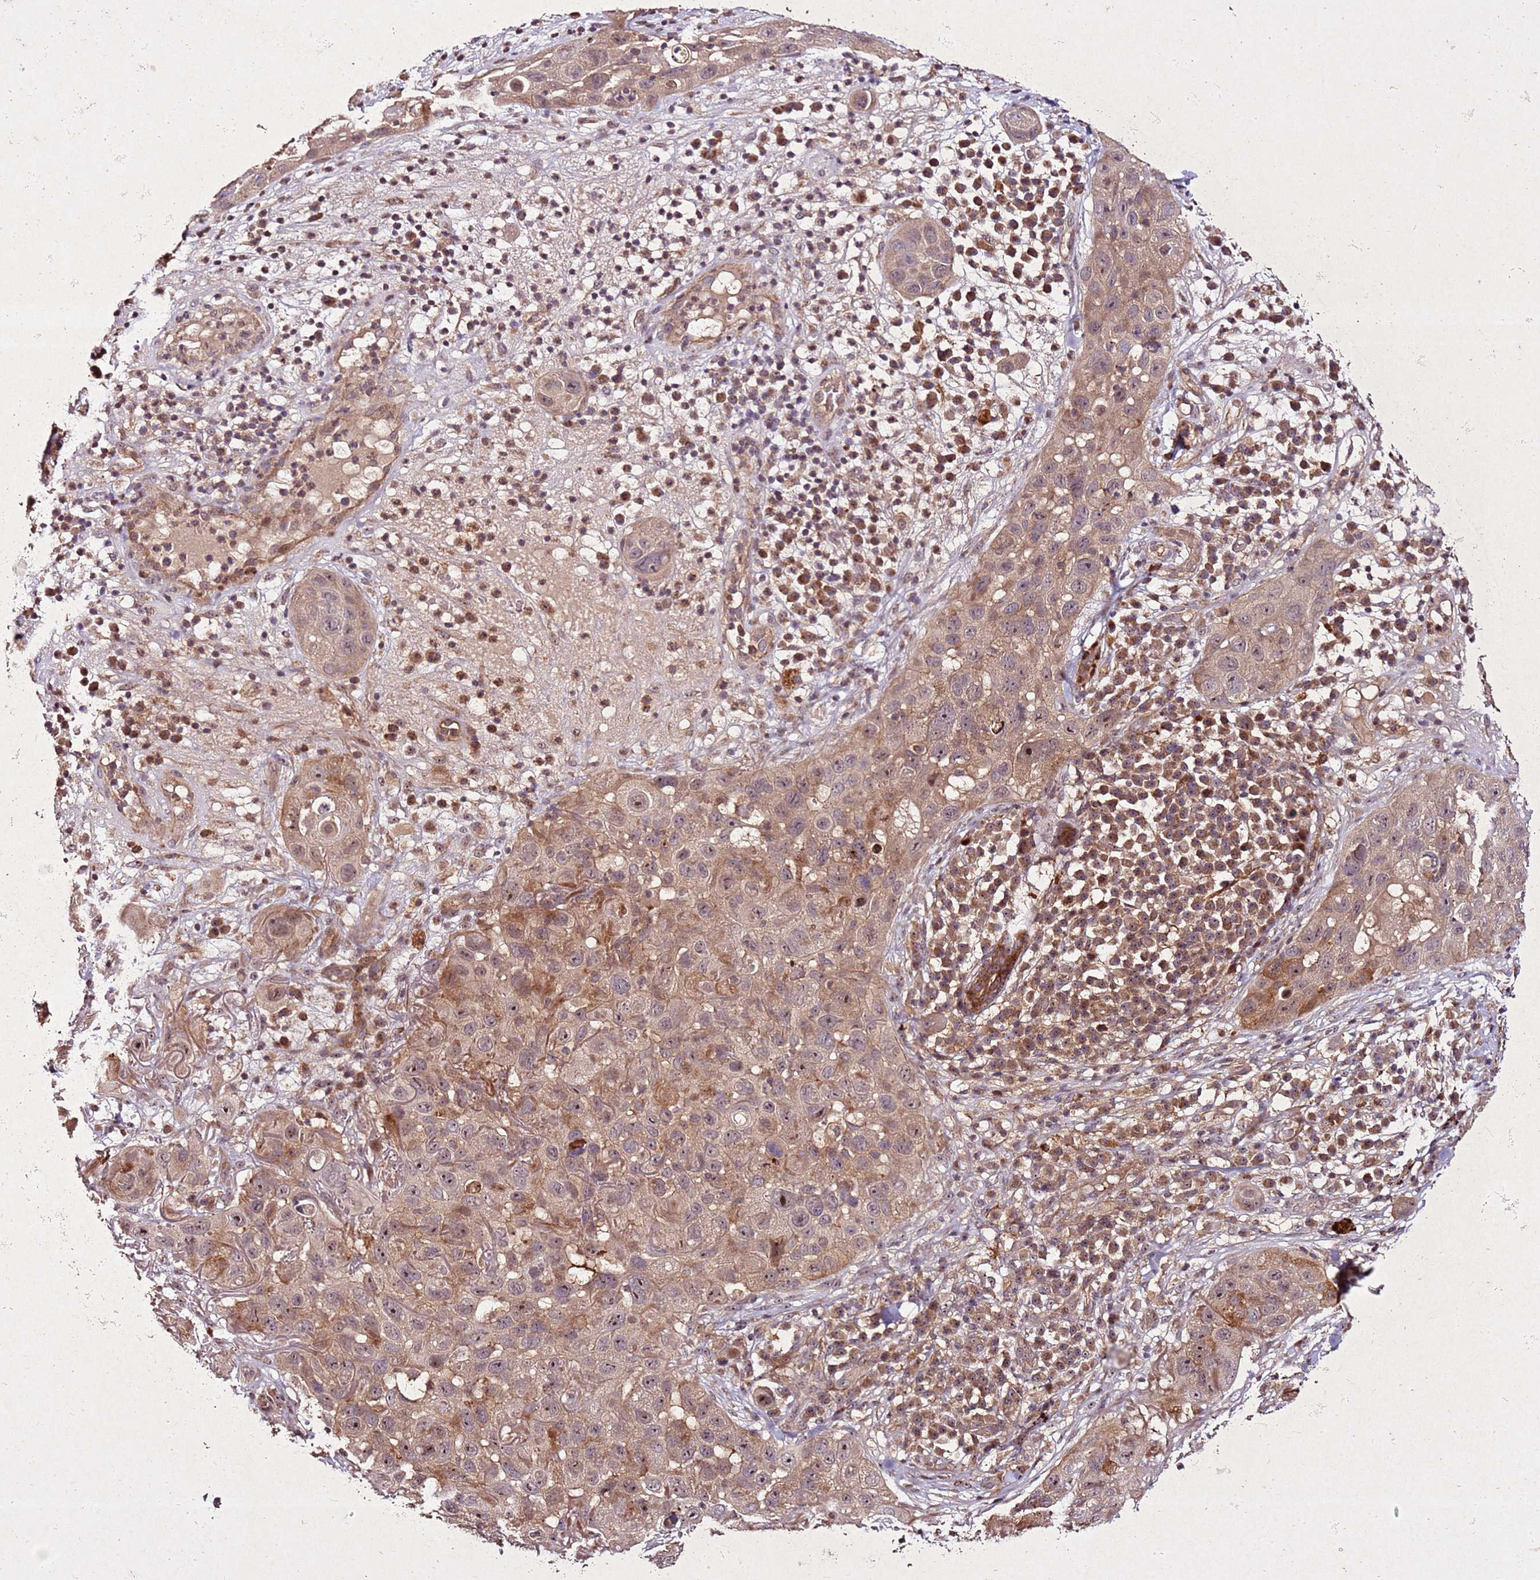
{"staining": {"intensity": "moderate", "quantity": ">75%", "location": "cytoplasmic/membranous,nuclear"}, "tissue": "skin cancer", "cell_type": "Tumor cells", "image_type": "cancer", "snomed": [{"axis": "morphology", "description": "Squamous cell carcinoma in situ, NOS"}, {"axis": "morphology", "description": "Squamous cell carcinoma, NOS"}, {"axis": "topography", "description": "Skin"}], "caption": "This is a histology image of immunohistochemistry staining of skin cancer (squamous cell carcinoma), which shows moderate positivity in the cytoplasmic/membranous and nuclear of tumor cells.", "gene": "PTMA", "patient": {"sex": "male", "age": 93}}